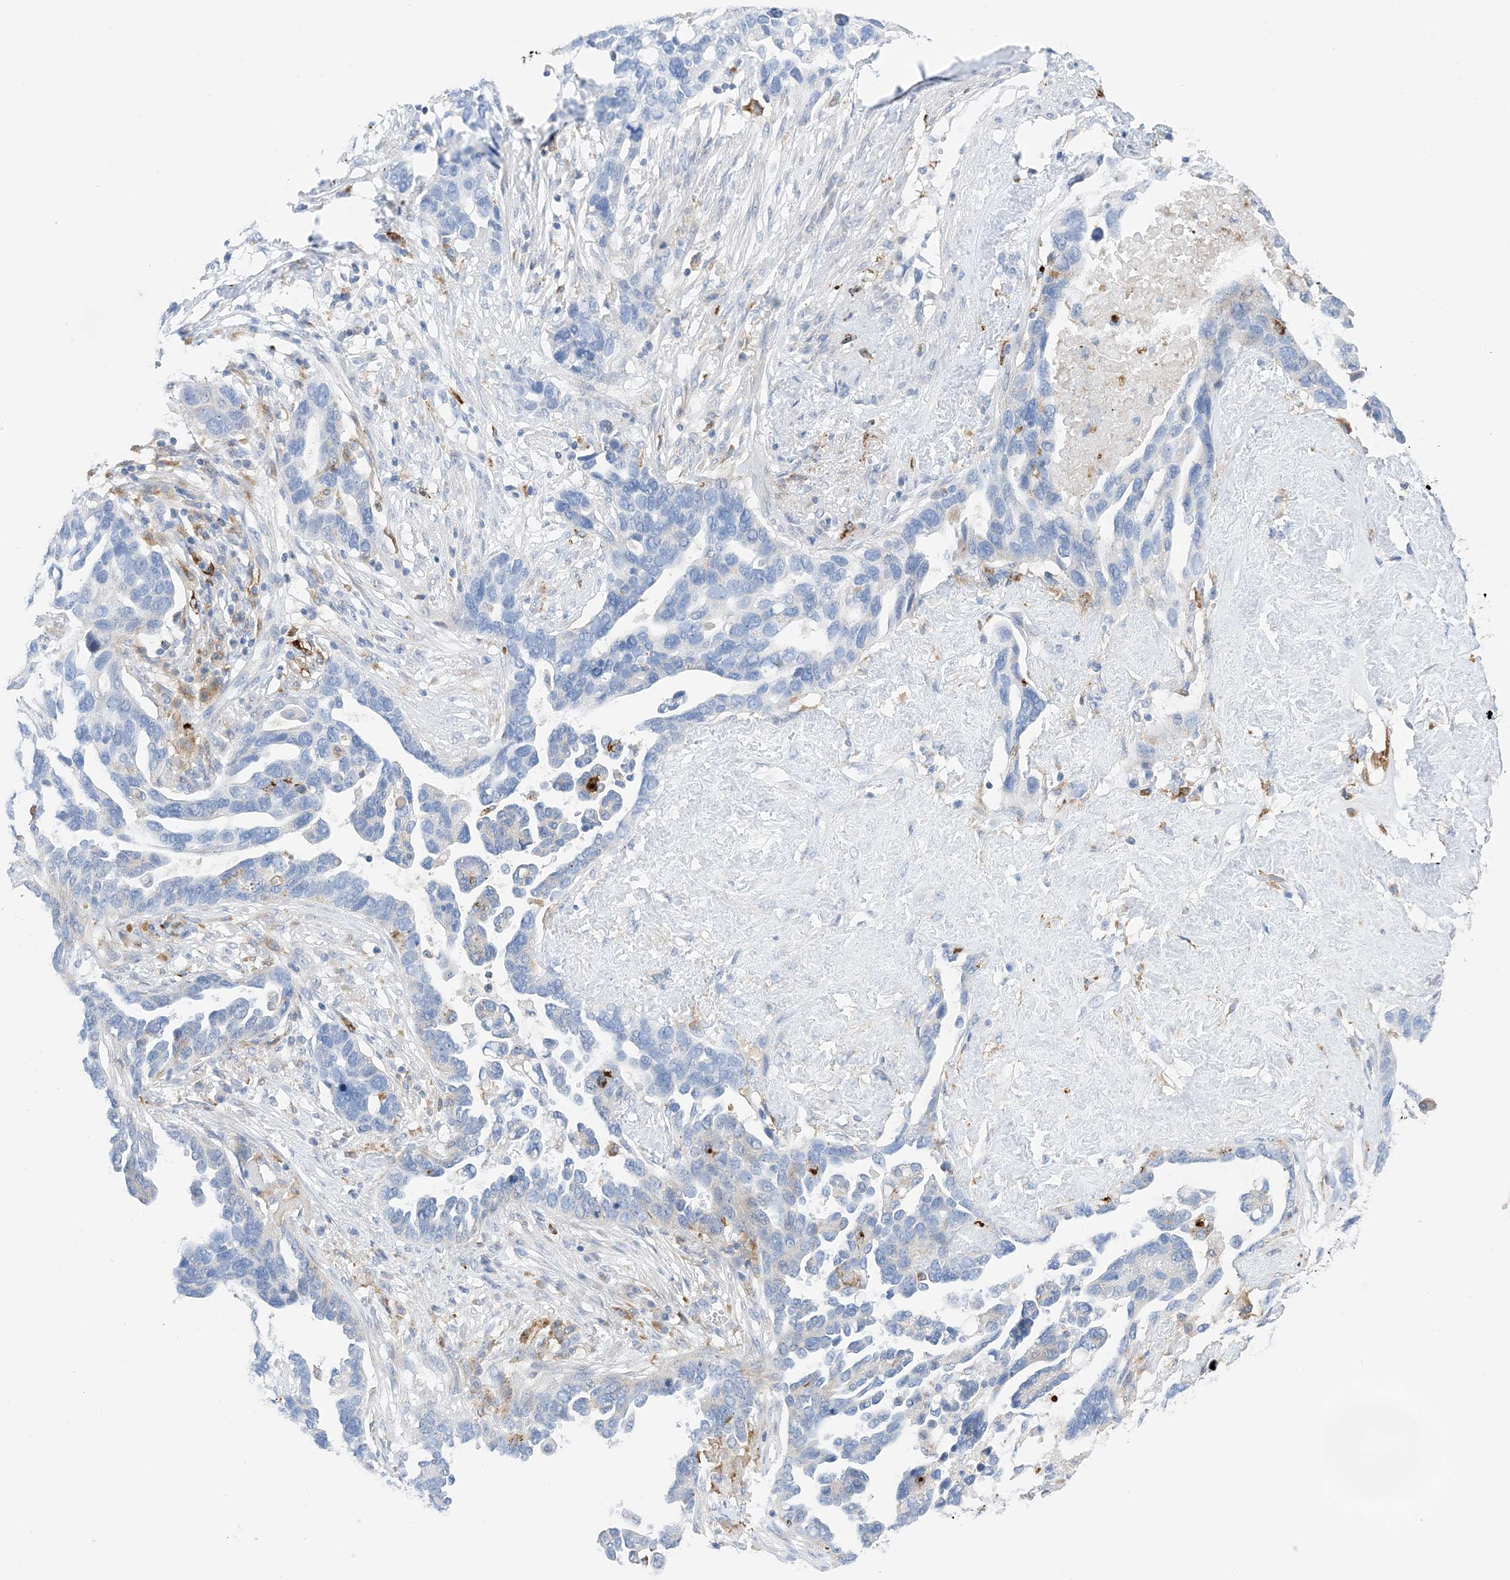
{"staining": {"intensity": "negative", "quantity": "none", "location": "none"}, "tissue": "ovarian cancer", "cell_type": "Tumor cells", "image_type": "cancer", "snomed": [{"axis": "morphology", "description": "Cystadenocarcinoma, serous, NOS"}, {"axis": "topography", "description": "Ovary"}], "caption": "Tumor cells are negative for protein expression in human ovarian cancer.", "gene": "DPH3", "patient": {"sex": "female", "age": 54}}